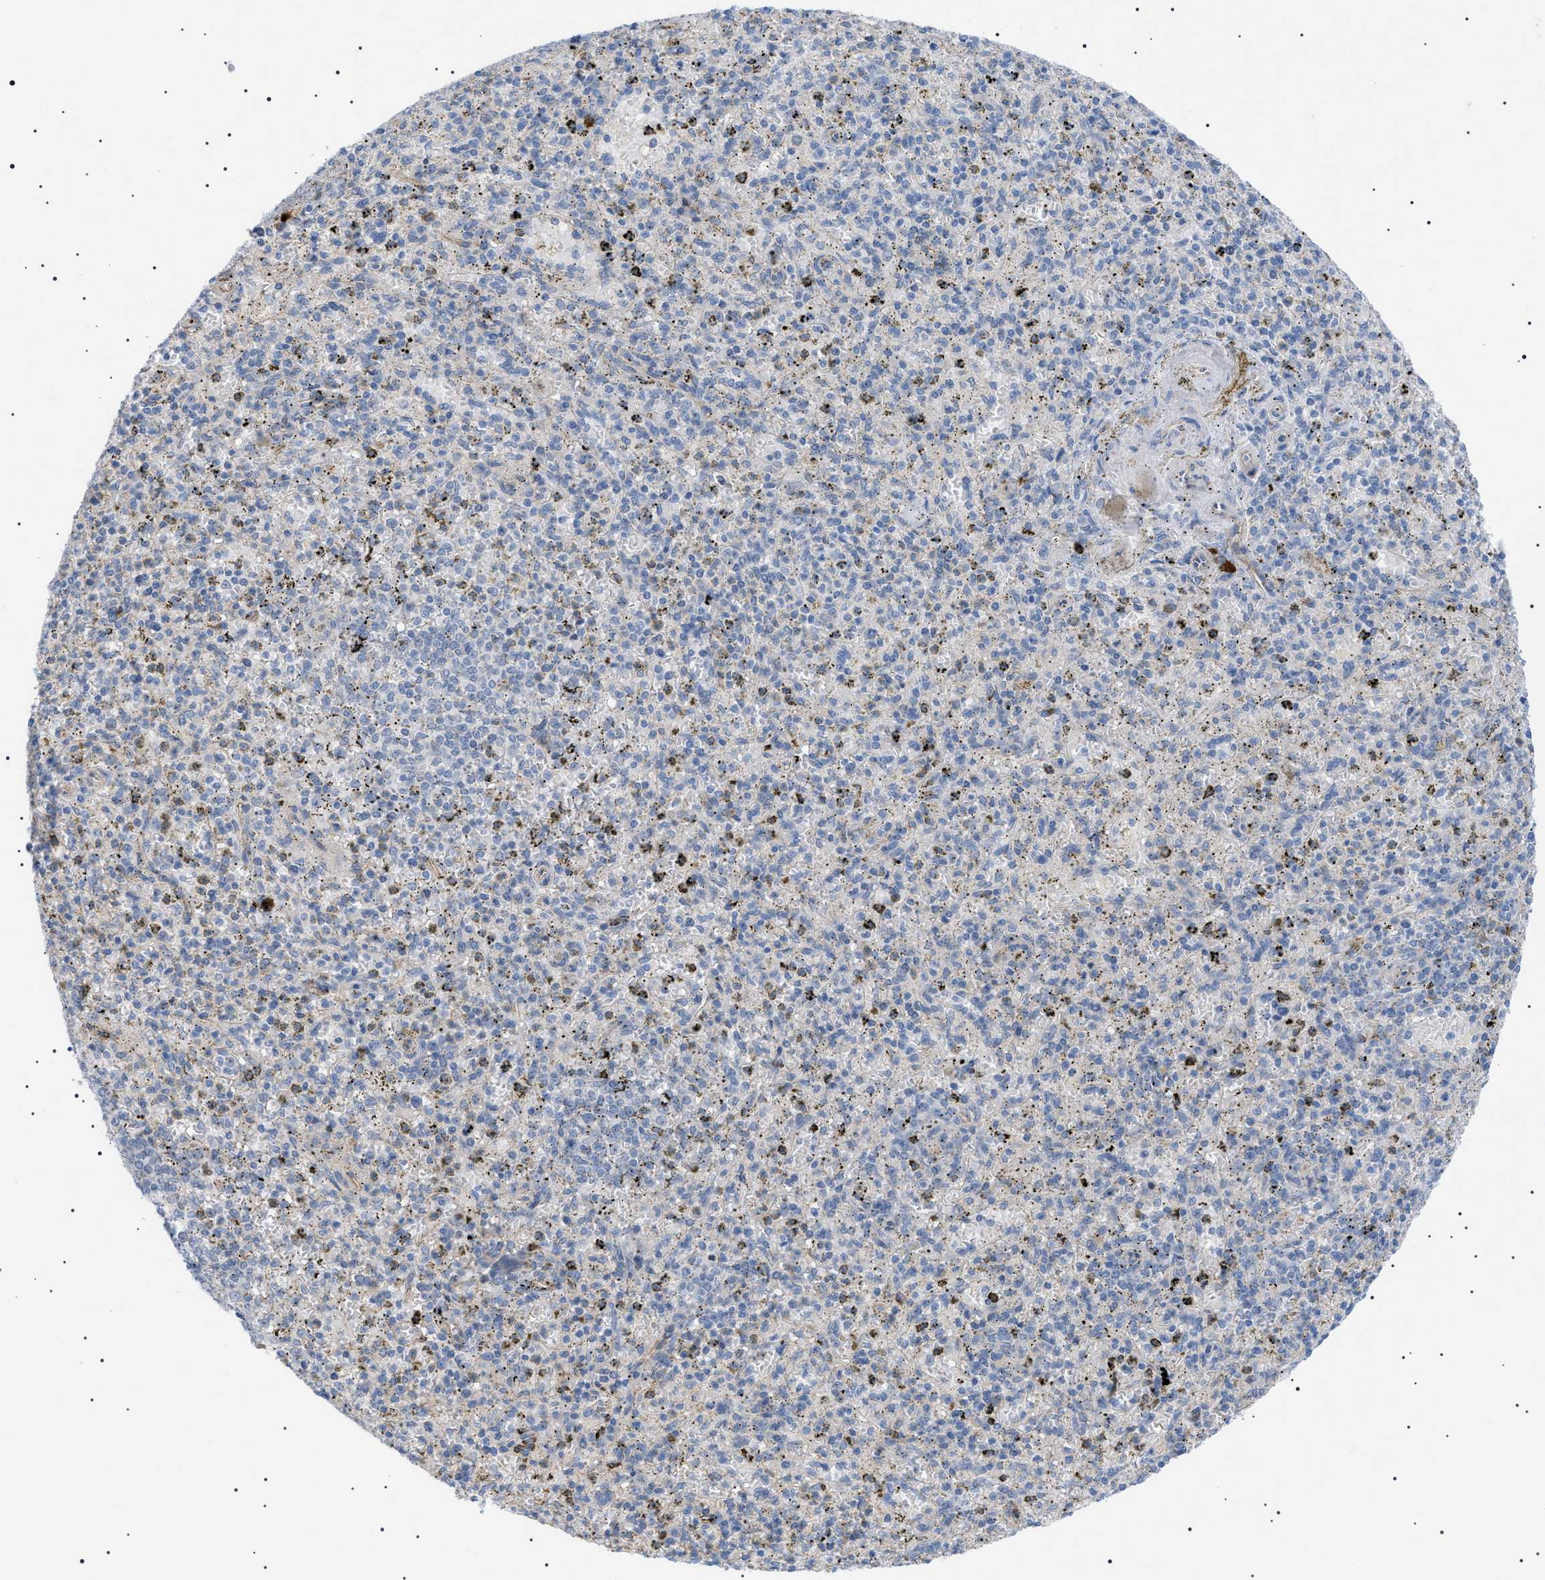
{"staining": {"intensity": "negative", "quantity": "none", "location": "none"}, "tissue": "spleen", "cell_type": "Cells in red pulp", "image_type": "normal", "snomed": [{"axis": "morphology", "description": "Normal tissue, NOS"}, {"axis": "topography", "description": "Spleen"}], "caption": "This is an immunohistochemistry histopathology image of unremarkable spleen. There is no staining in cells in red pulp.", "gene": "ADAMTS1", "patient": {"sex": "male", "age": 72}}